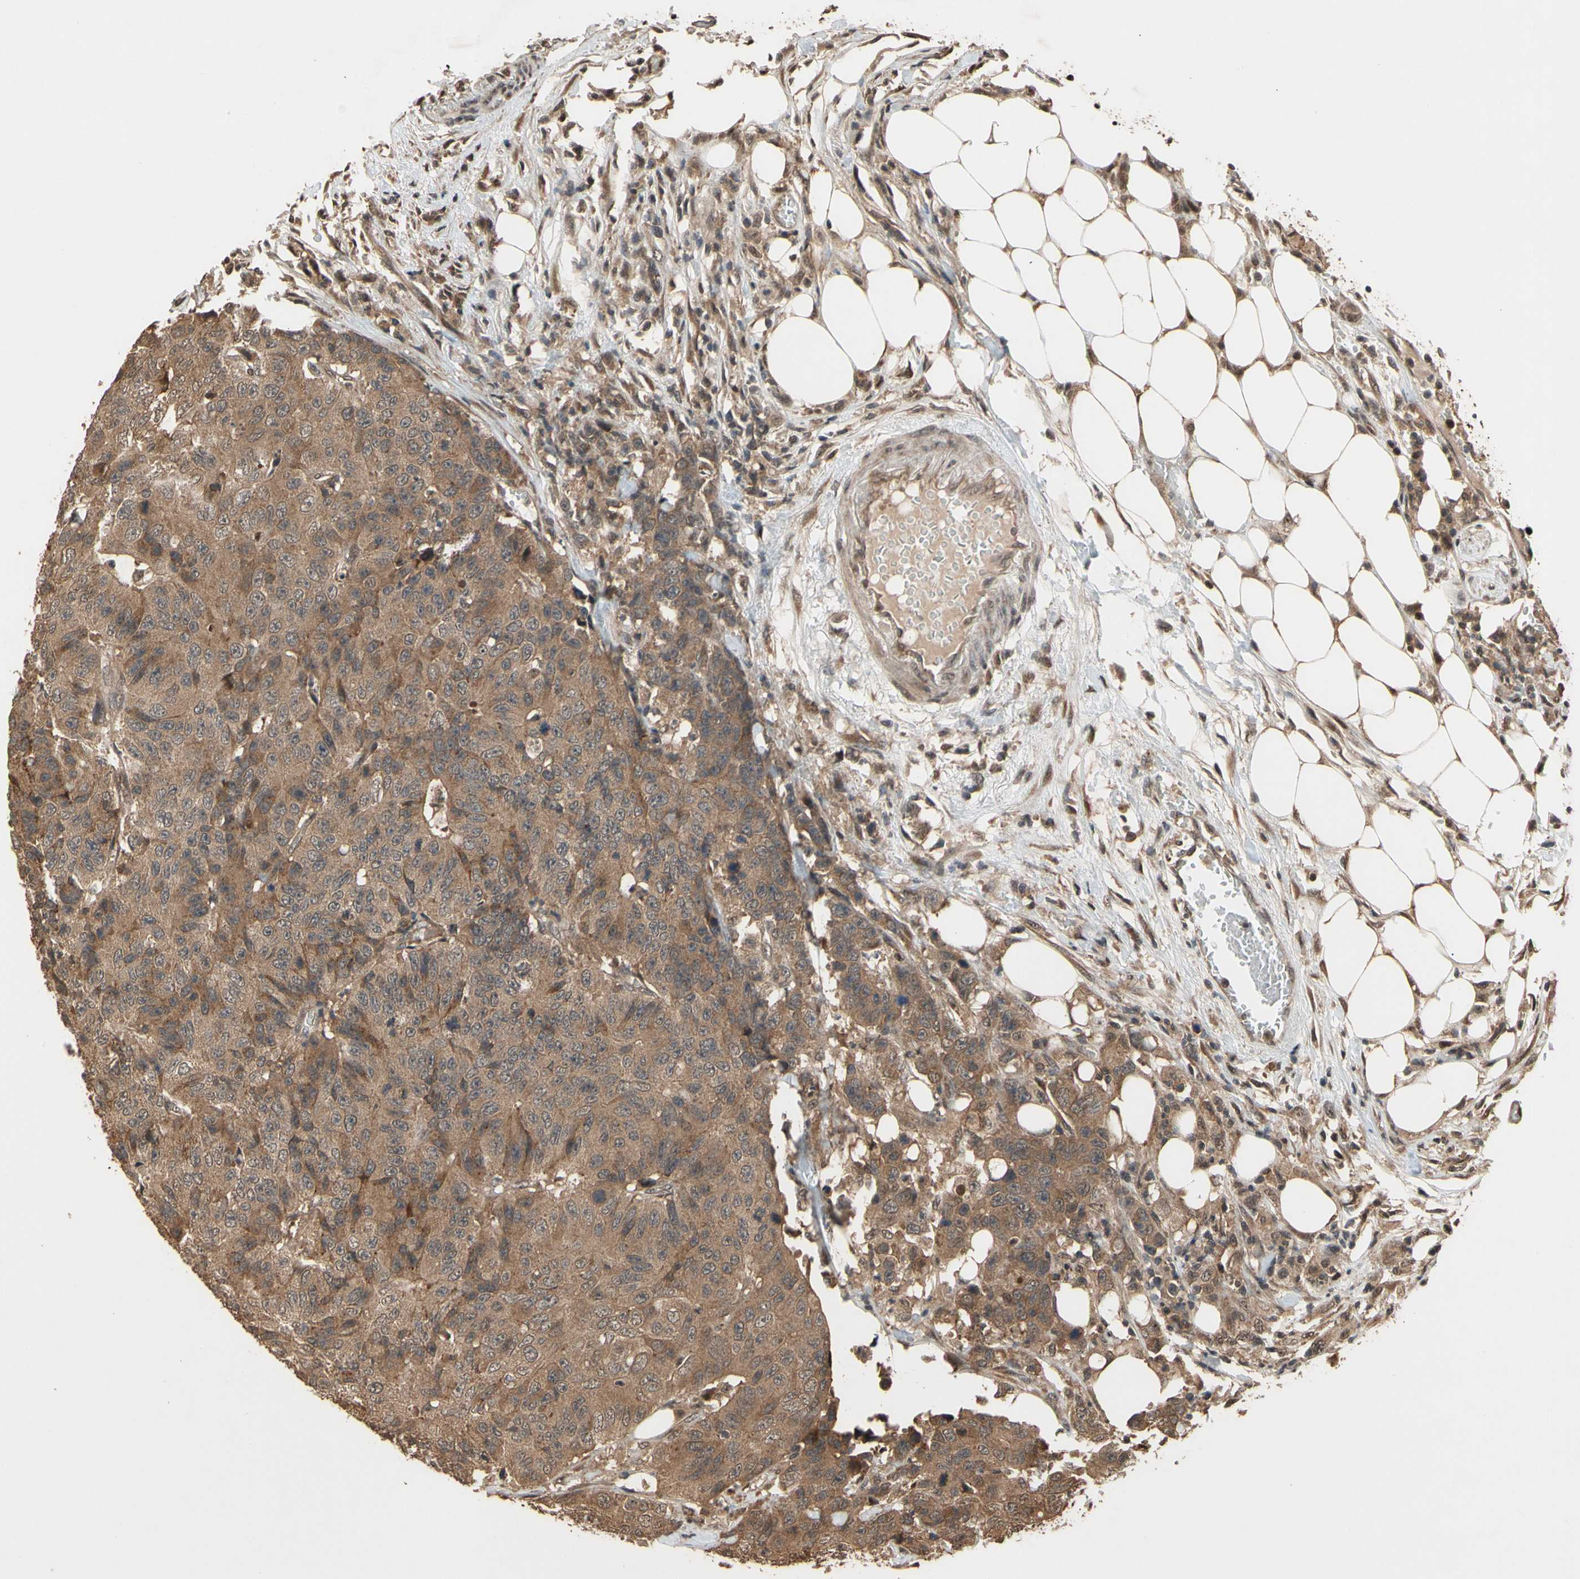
{"staining": {"intensity": "moderate", "quantity": ">75%", "location": "cytoplasmic/membranous"}, "tissue": "colorectal cancer", "cell_type": "Tumor cells", "image_type": "cancer", "snomed": [{"axis": "morphology", "description": "Adenocarcinoma, NOS"}, {"axis": "topography", "description": "Colon"}], "caption": "Adenocarcinoma (colorectal) stained with a brown dye shows moderate cytoplasmic/membranous positive positivity in approximately >75% of tumor cells.", "gene": "TMEM230", "patient": {"sex": "female", "age": 86}}